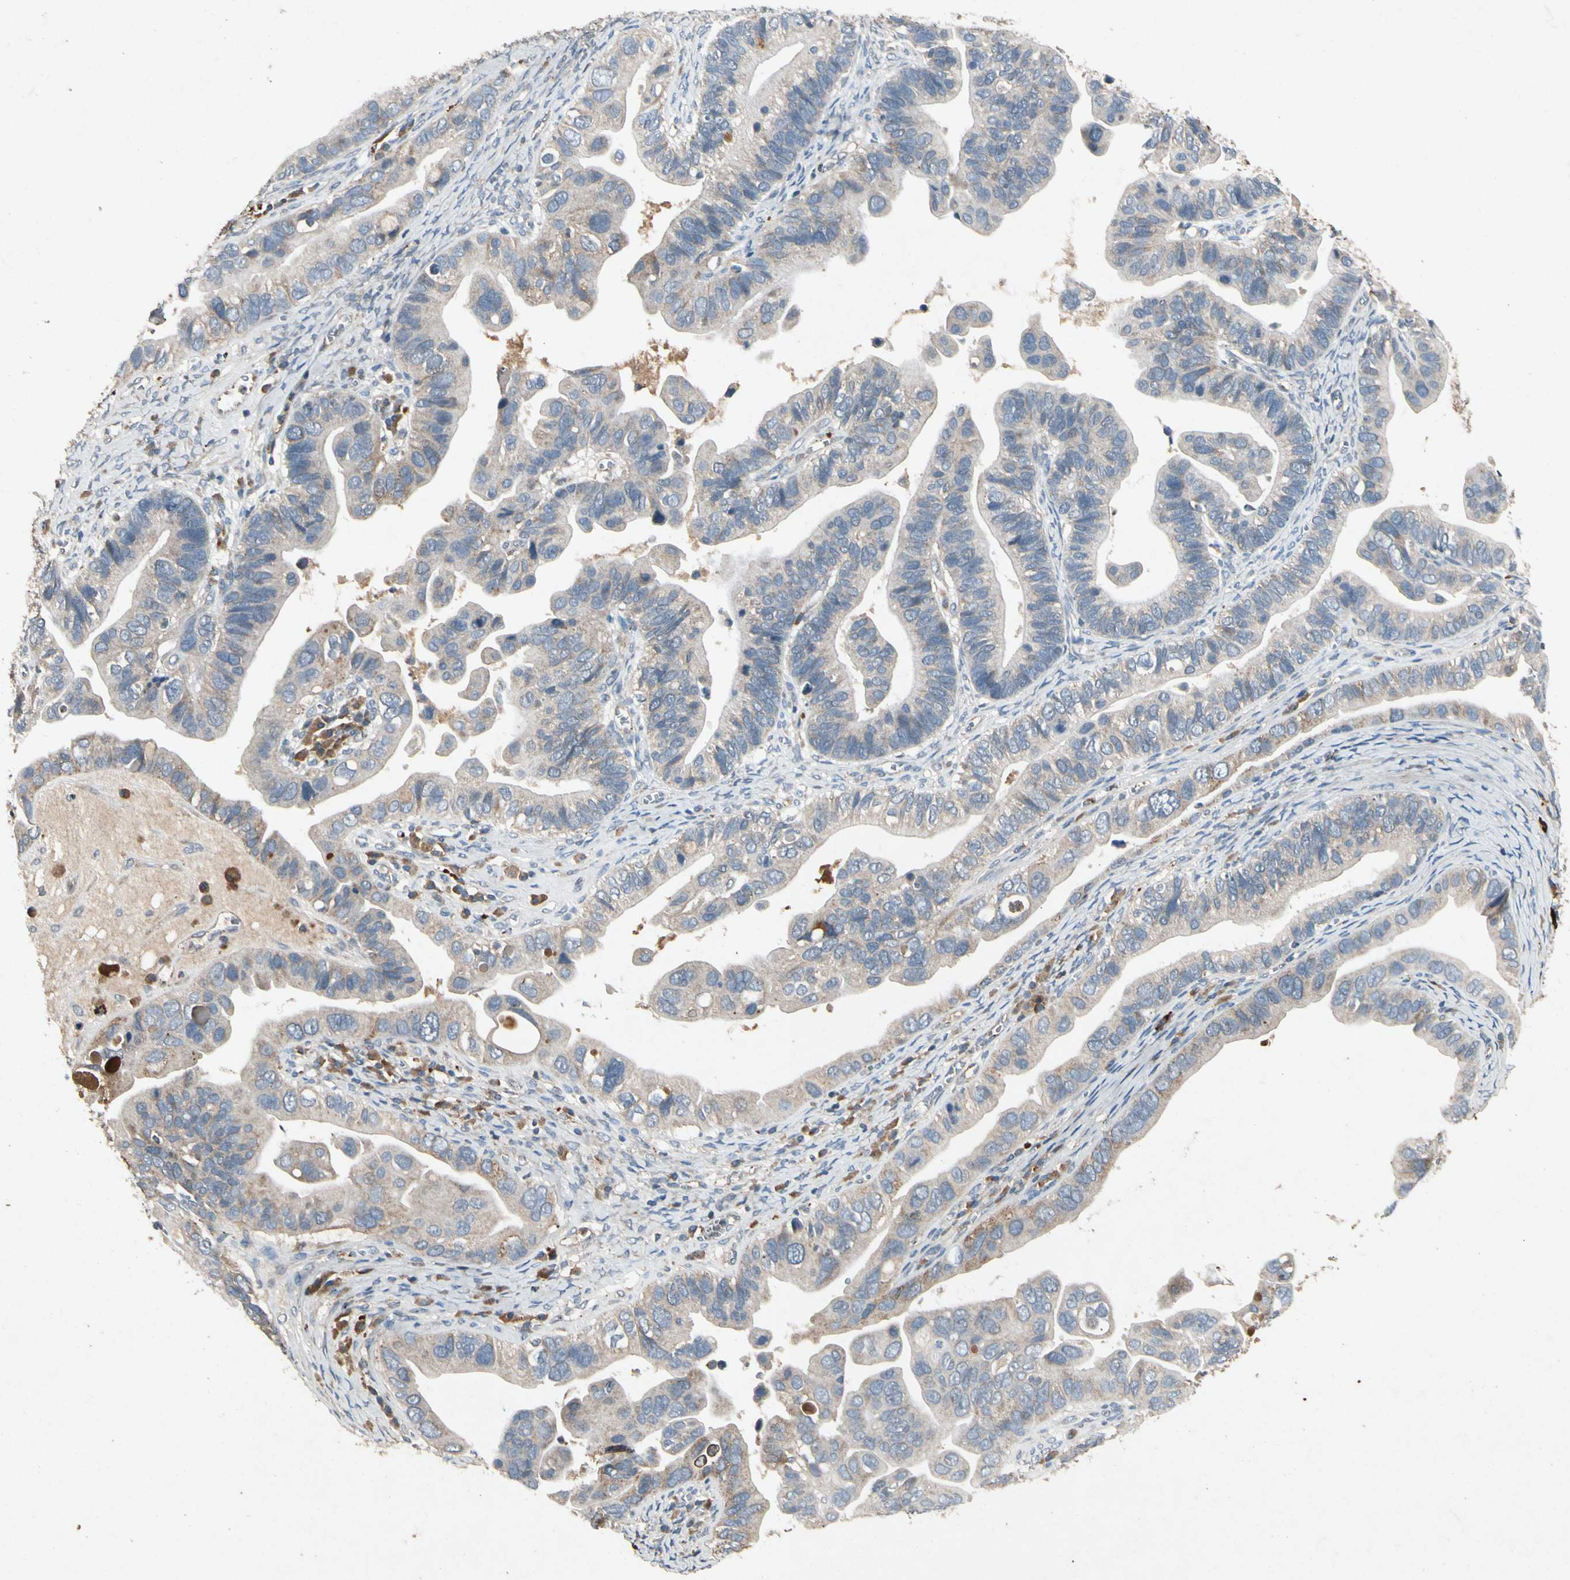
{"staining": {"intensity": "weak", "quantity": "<25%", "location": "cytoplasmic/membranous"}, "tissue": "ovarian cancer", "cell_type": "Tumor cells", "image_type": "cancer", "snomed": [{"axis": "morphology", "description": "Cystadenocarcinoma, serous, NOS"}, {"axis": "topography", "description": "Ovary"}], "caption": "IHC of ovarian cancer demonstrates no positivity in tumor cells.", "gene": "GPLD1", "patient": {"sex": "female", "age": 56}}